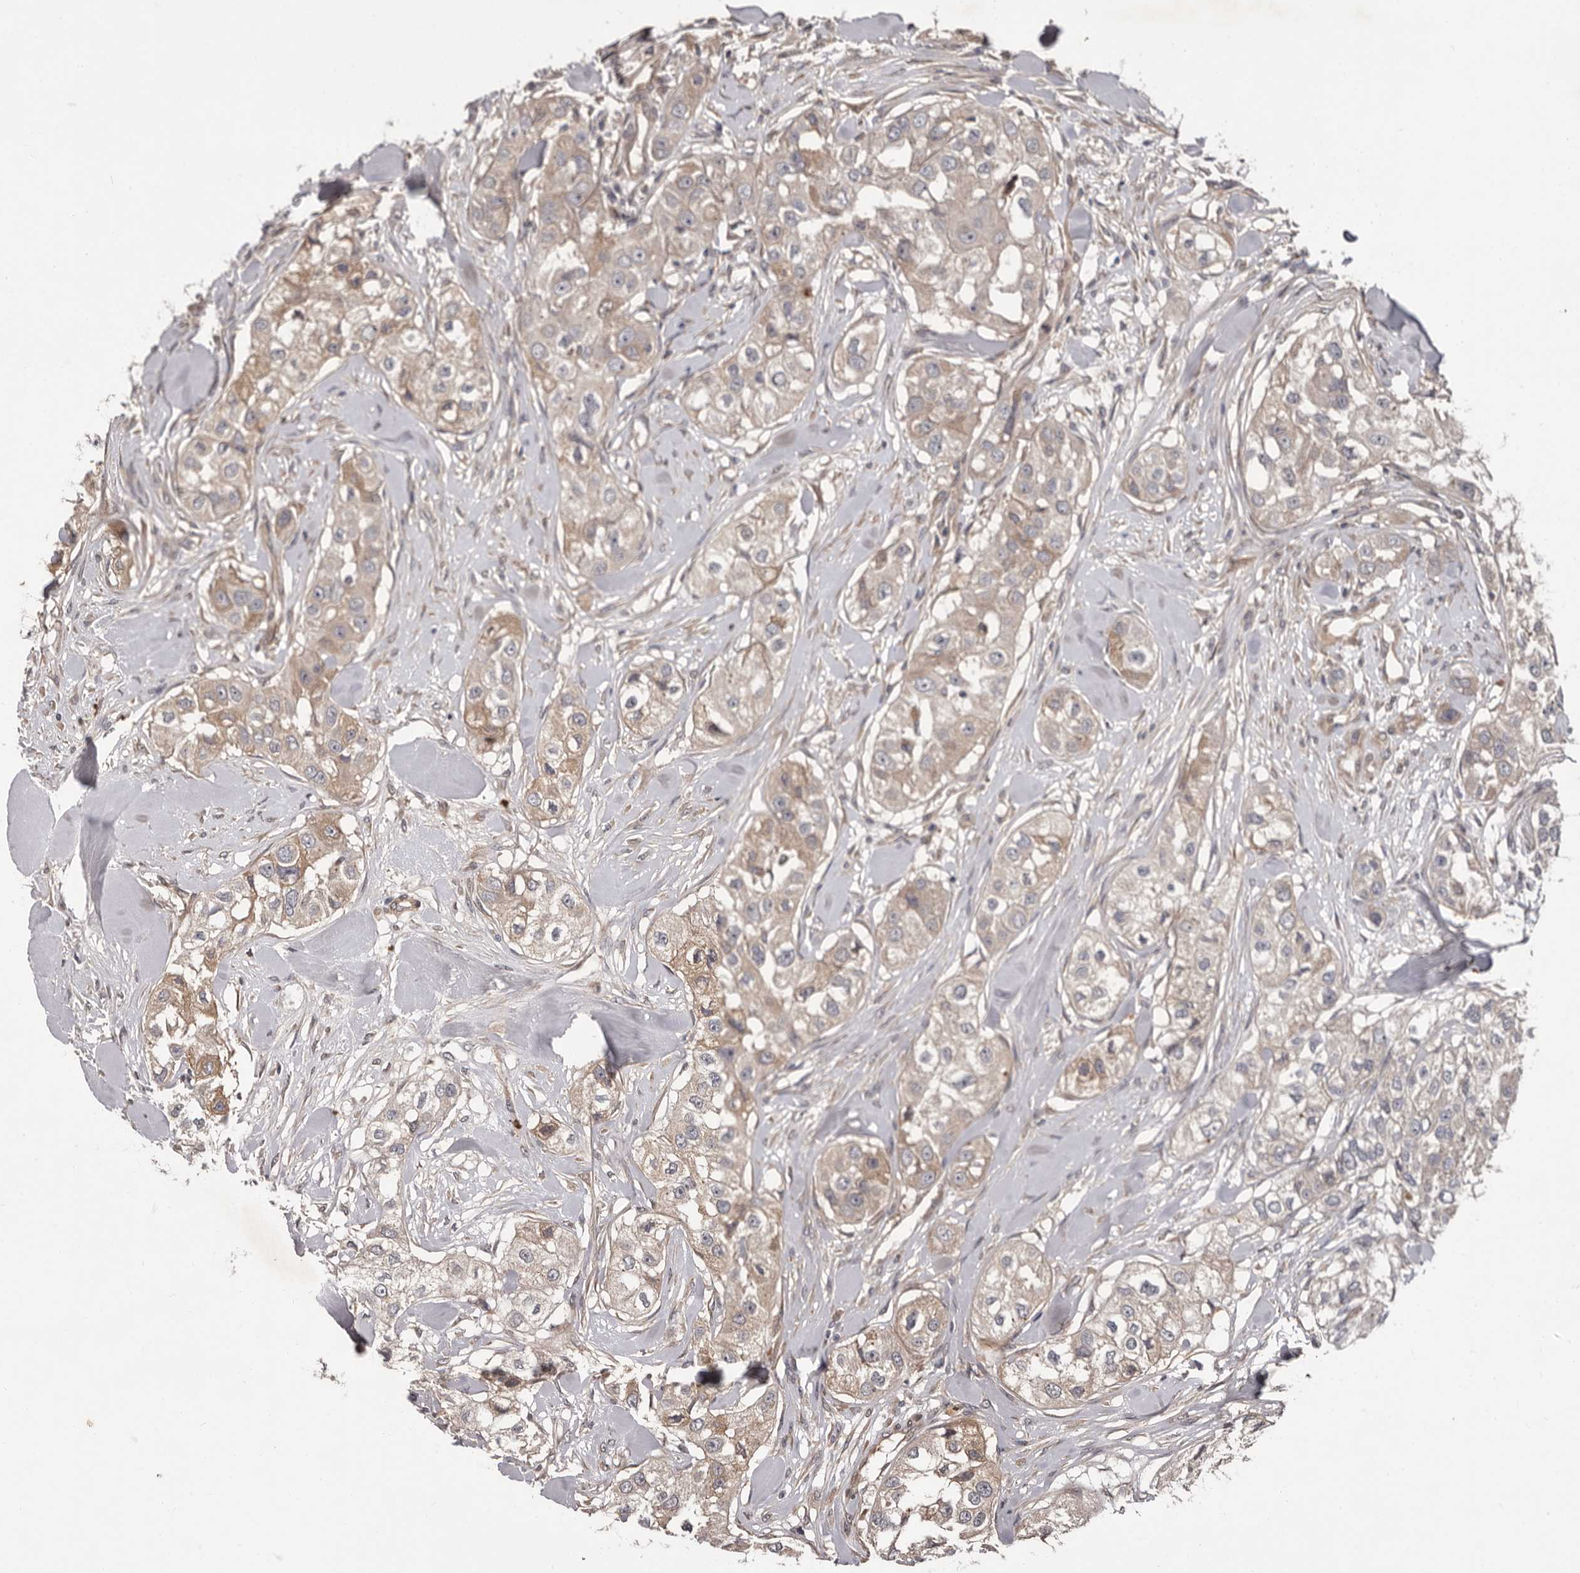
{"staining": {"intensity": "weak", "quantity": "<25%", "location": "cytoplasmic/membranous"}, "tissue": "head and neck cancer", "cell_type": "Tumor cells", "image_type": "cancer", "snomed": [{"axis": "morphology", "description": "Normal tissue, NOS"}, {"axis": "morphology", "description": "Squamous cell carcinoma, NOS"}, {"axis": "topography", "description": "Skeletal muscle"}, {"axis": "topography", "description": "Head-Neck"}], "caption": "Immunohistochemistry (IHC) photomicrograph of neoplastic tissue: human head and neck cancer (squamous cell carcinoma) stained with DAB (3,3'-diaminobenzidine) reveals no significant protein positivity in tumor cells.", "gene": "PRKD1", "patient": {"sex": "male", "age": 51}}